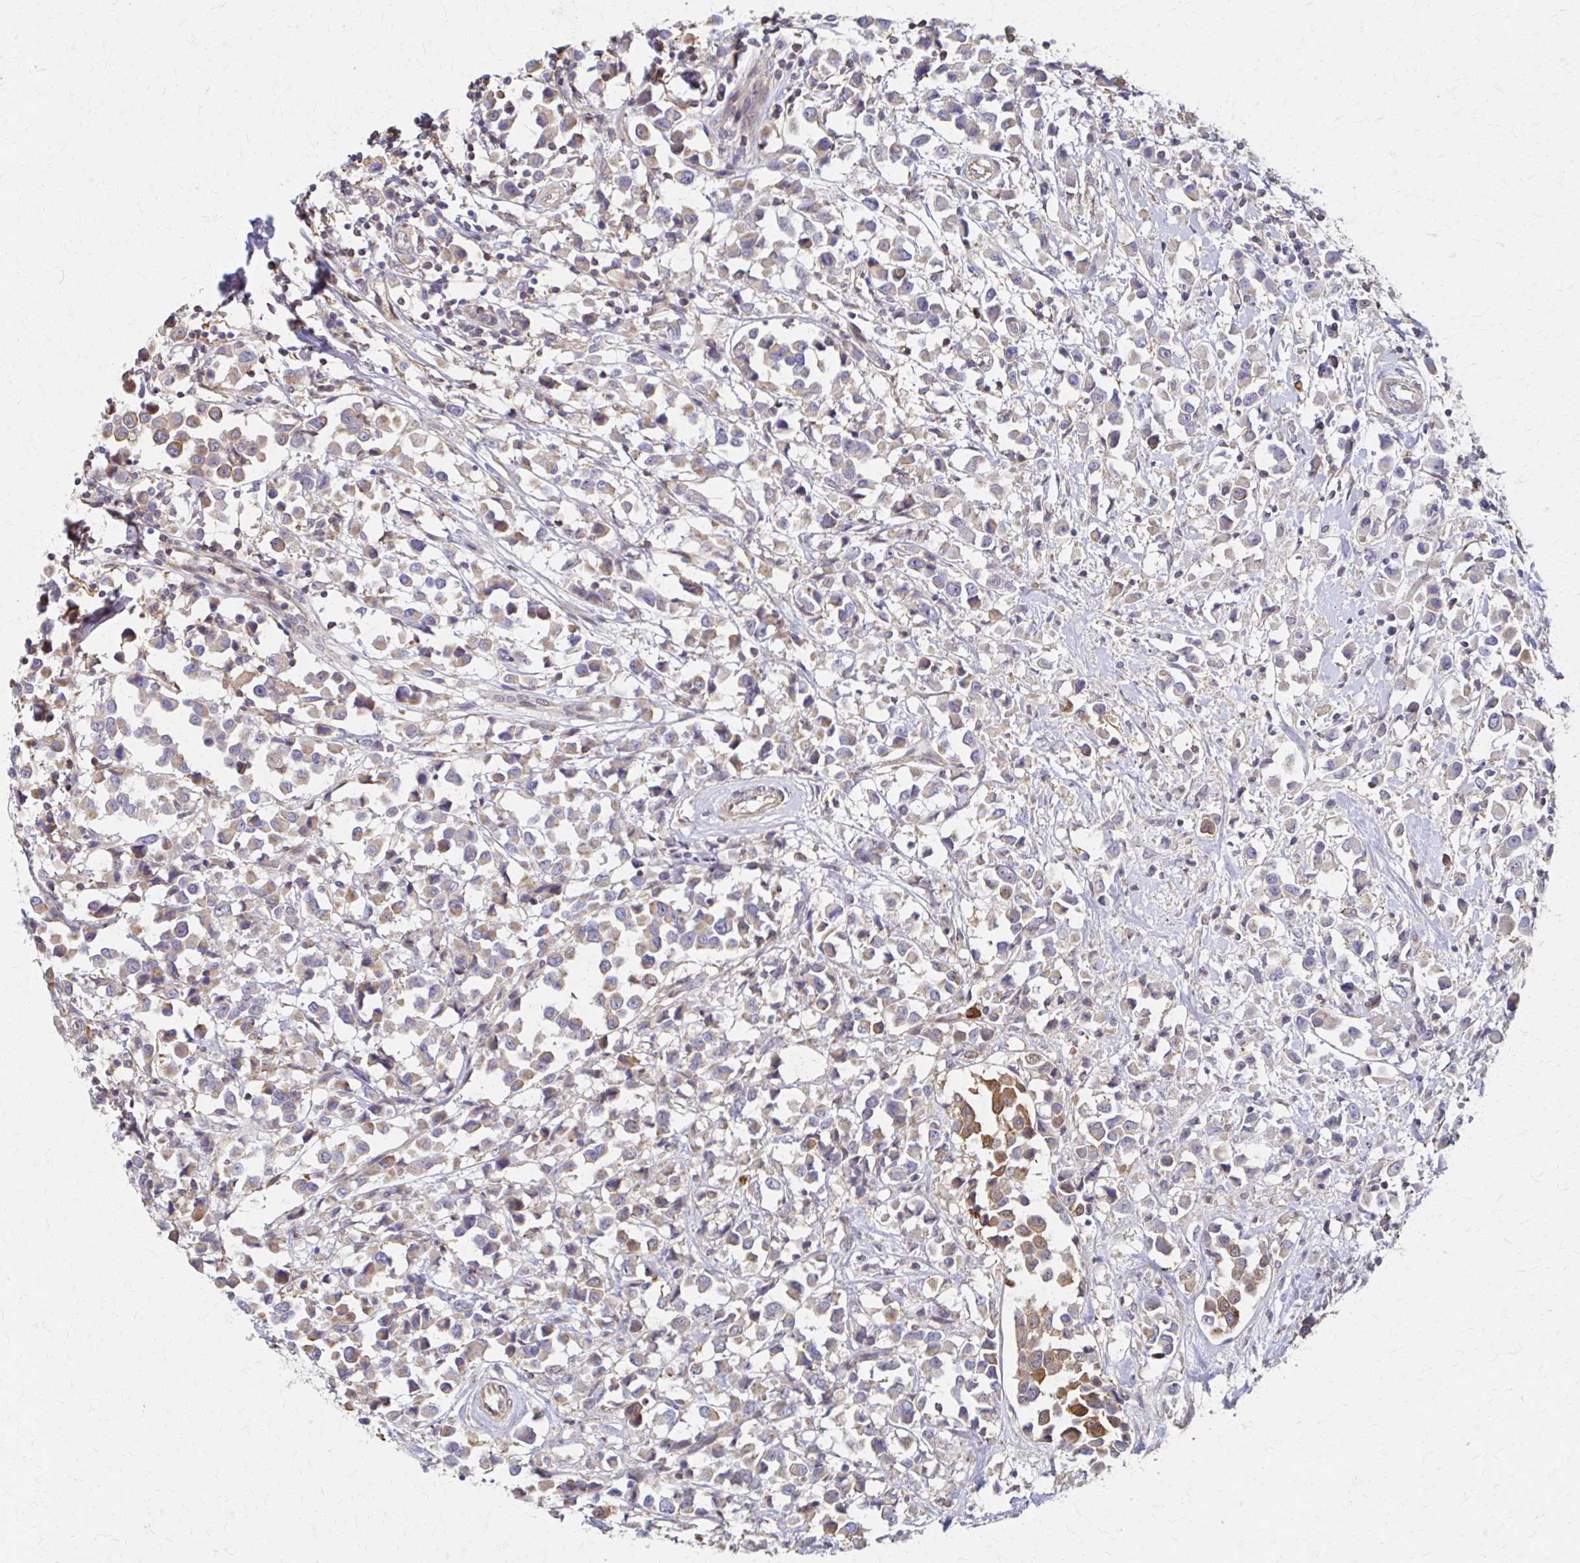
{"staining": {"intensity": "weak", "quantity": "25%-75%", "location": "cytoplasmic/membranous"}, "tissue": "breast cancer", "cell_type": "Tumor cells", "image_type": "cancer", "snomed": [{"axis": "morphology", "description": "Duct carcinoma"}, {"axis": "topography", "description": "Breast"}], "caption": "Protein staining displays weak cytoplasmic/membranous staining in approximately 25%-75% of tumor cells in breast cancer (invasive ductal carcinoma). (DAB (3,3'-diaminobenzidine) IHC, brown staining for protein, blue staining for nuclei).", "gene": "EOLA2", "patient": {"sex": "female", "age": 61}}